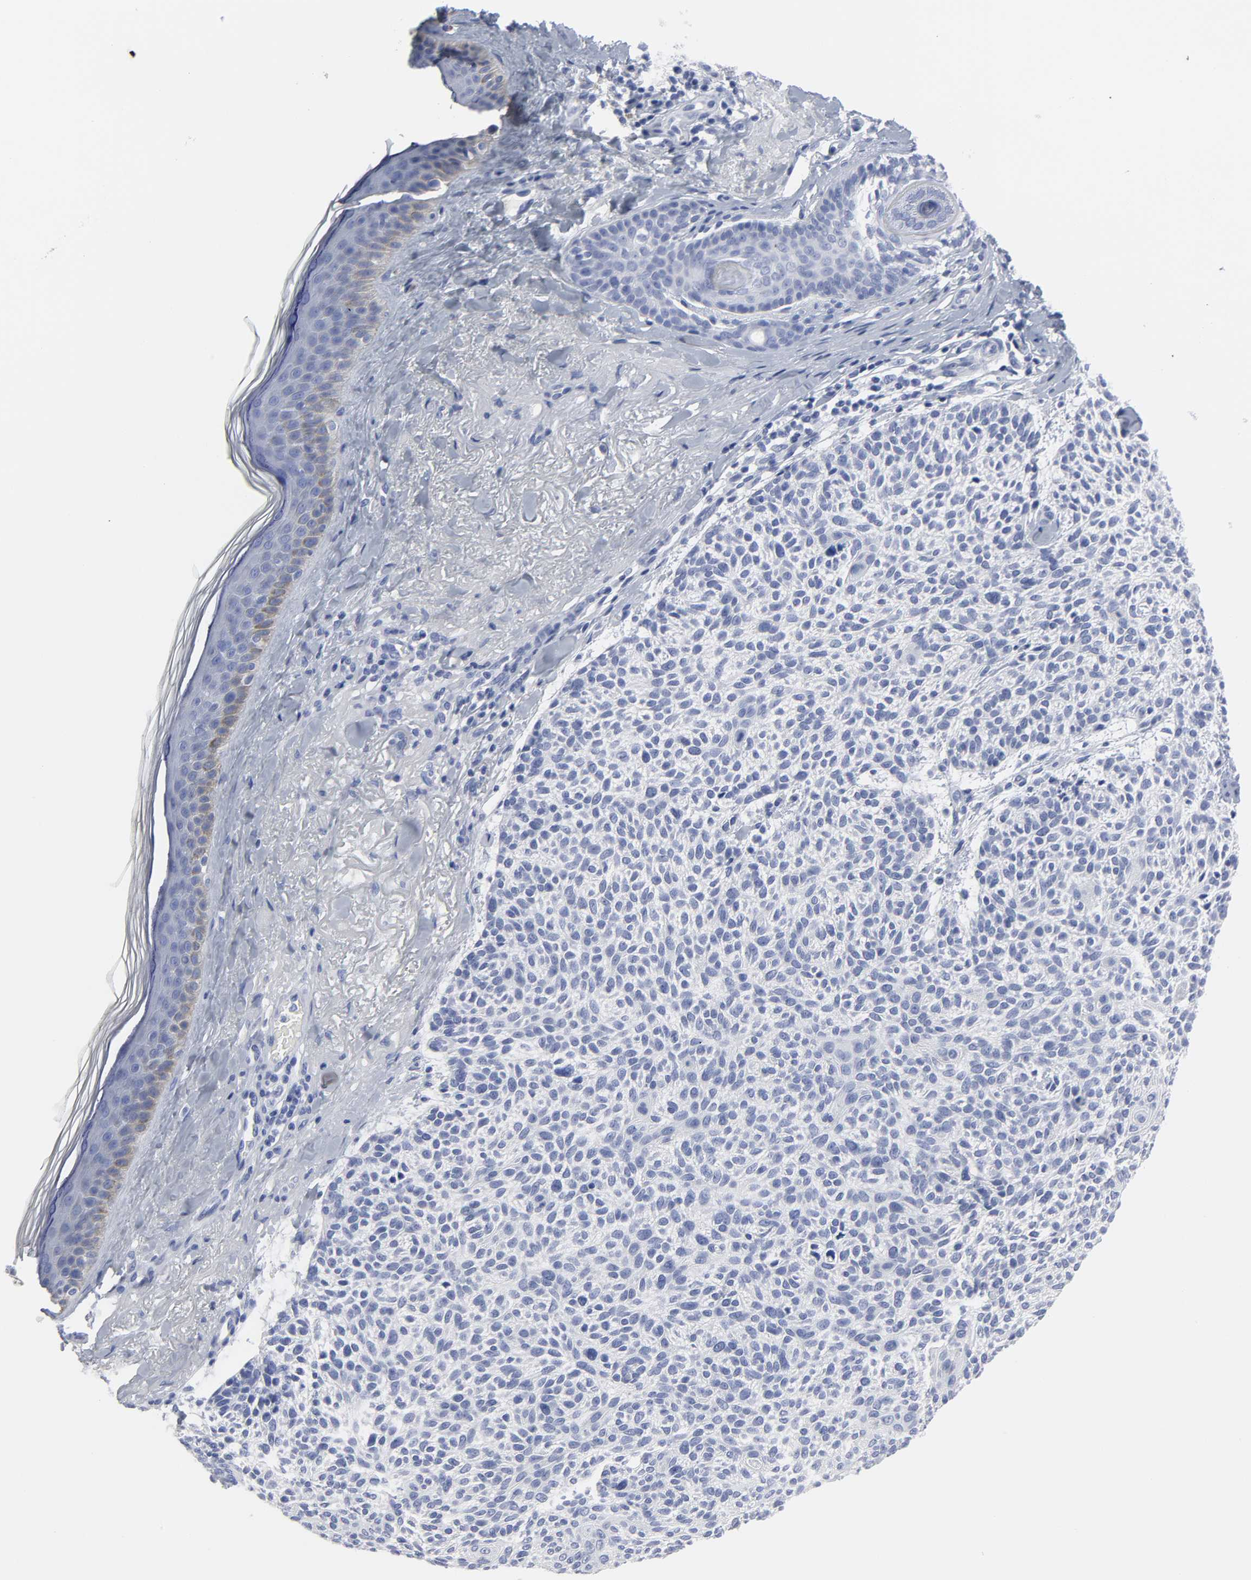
{"staining": {"intensity": "negative", "quantity": "none", "location": "none"}, "tissue": "skin cancer", "cell_type": "Tumor cells", "image_type": "cancer", "snomed": [{"axis": "morphology", "description": "Normal tissue, NOS"}, {"axis": "morphology", "description": "Basal cell carcinoma"}, {"axis": "topography", "description": "Skin"}], "caption": "Immunohistochemistry micrograph of neoplastic tissue: skin basal cell carcinoma stained with DAB (3,3'-diaminobenzidine) displays no significant protein staining in tumor cells.", "gene": "HNF4A", "patient": {"sex": "female", "age": 70}}